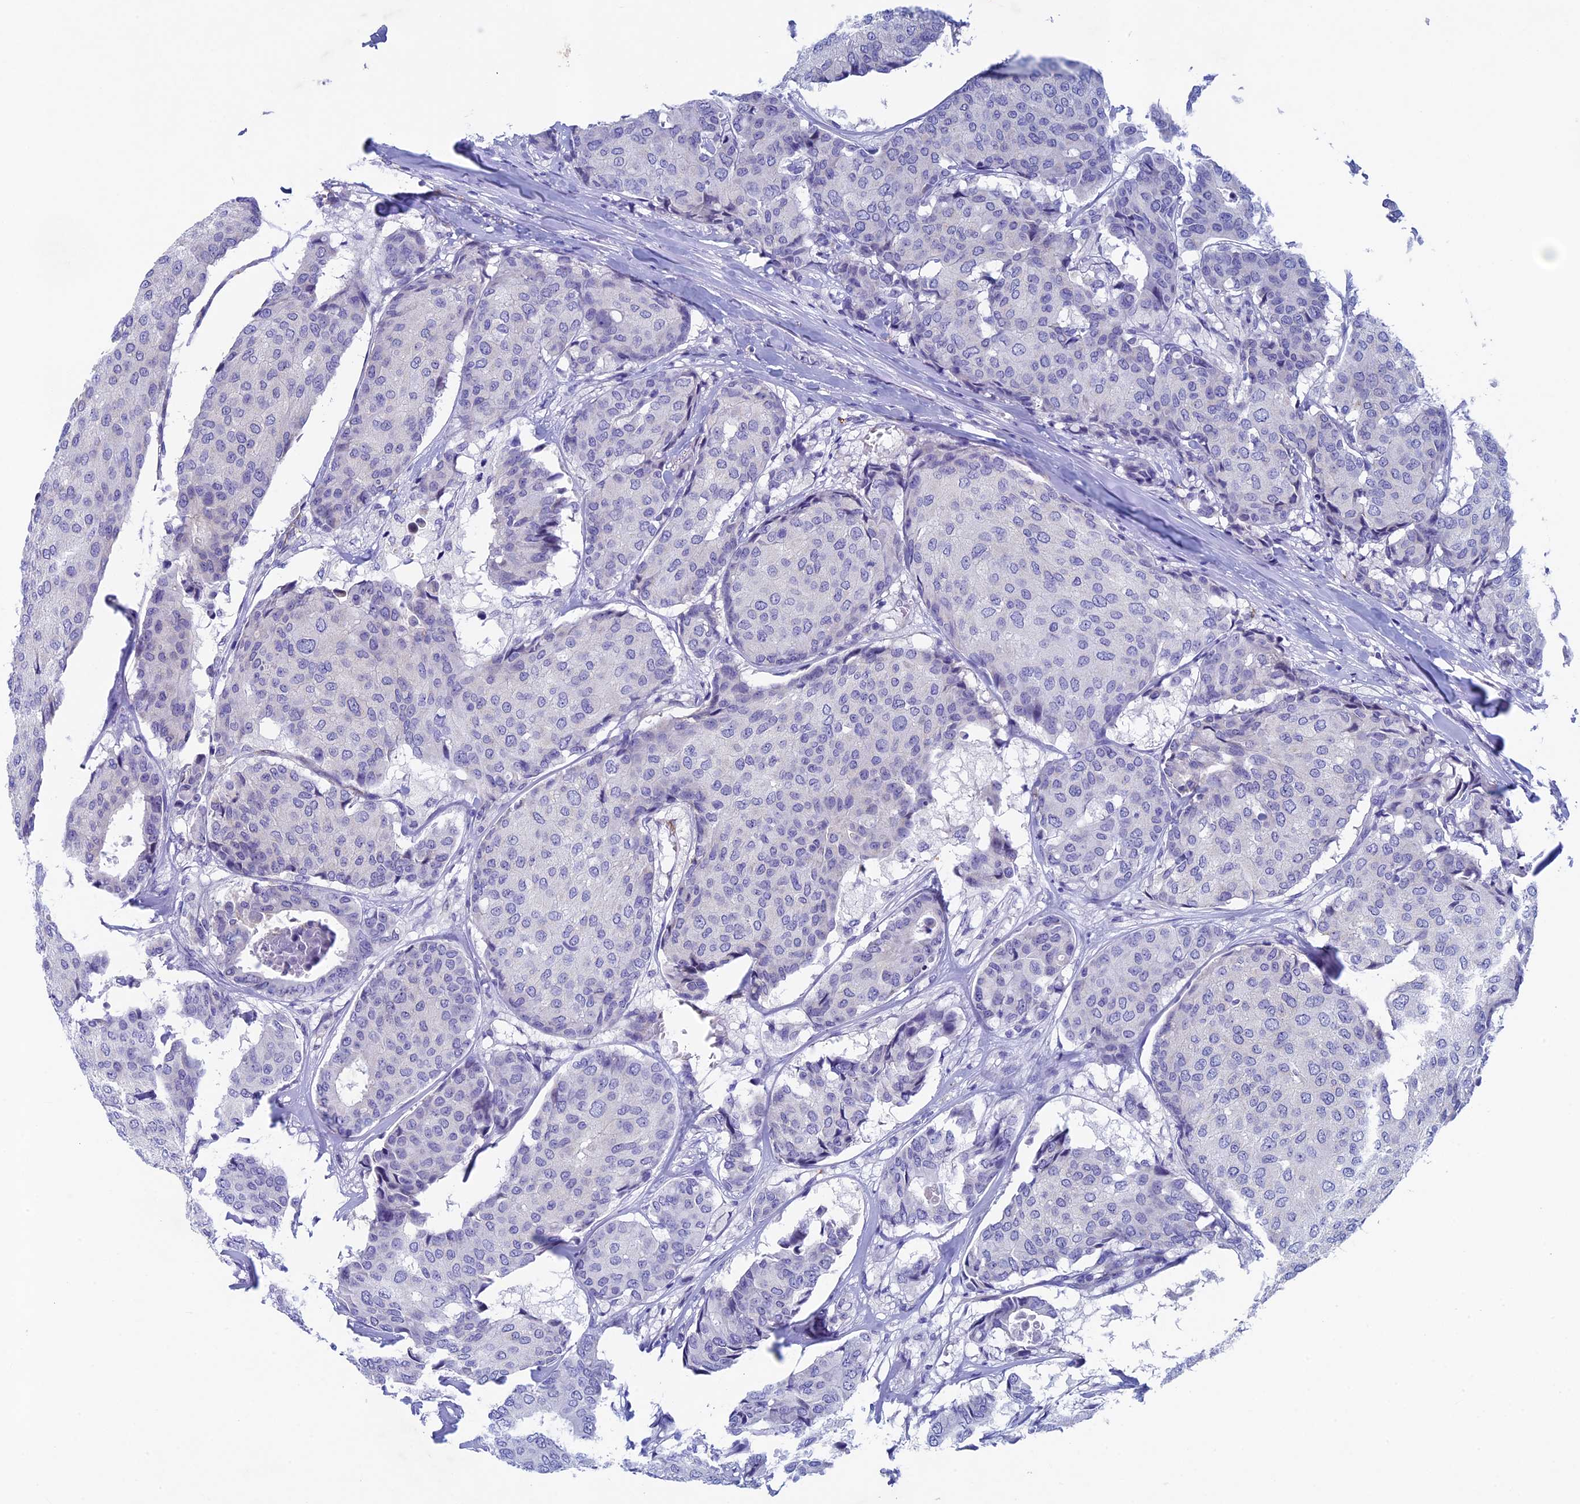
{"staining": {"intensity": "negative", "quantity": "none", "location": "none"}, "tissue": "breast cancer", "cell_type": "Tumor cells", "image_type": "cancer", "snomed": [{"axis": "morphology", "description": "Duct carcinoma"}, {"axis": "topography", "description": "Breast"}], "caption": "Breast invasive ductal carcinoma stained for a protein using immunohistochemistry shows no staining tumor cells.", "gene": "INSYN1", "patient": {"sex": "female", "age": 75}}